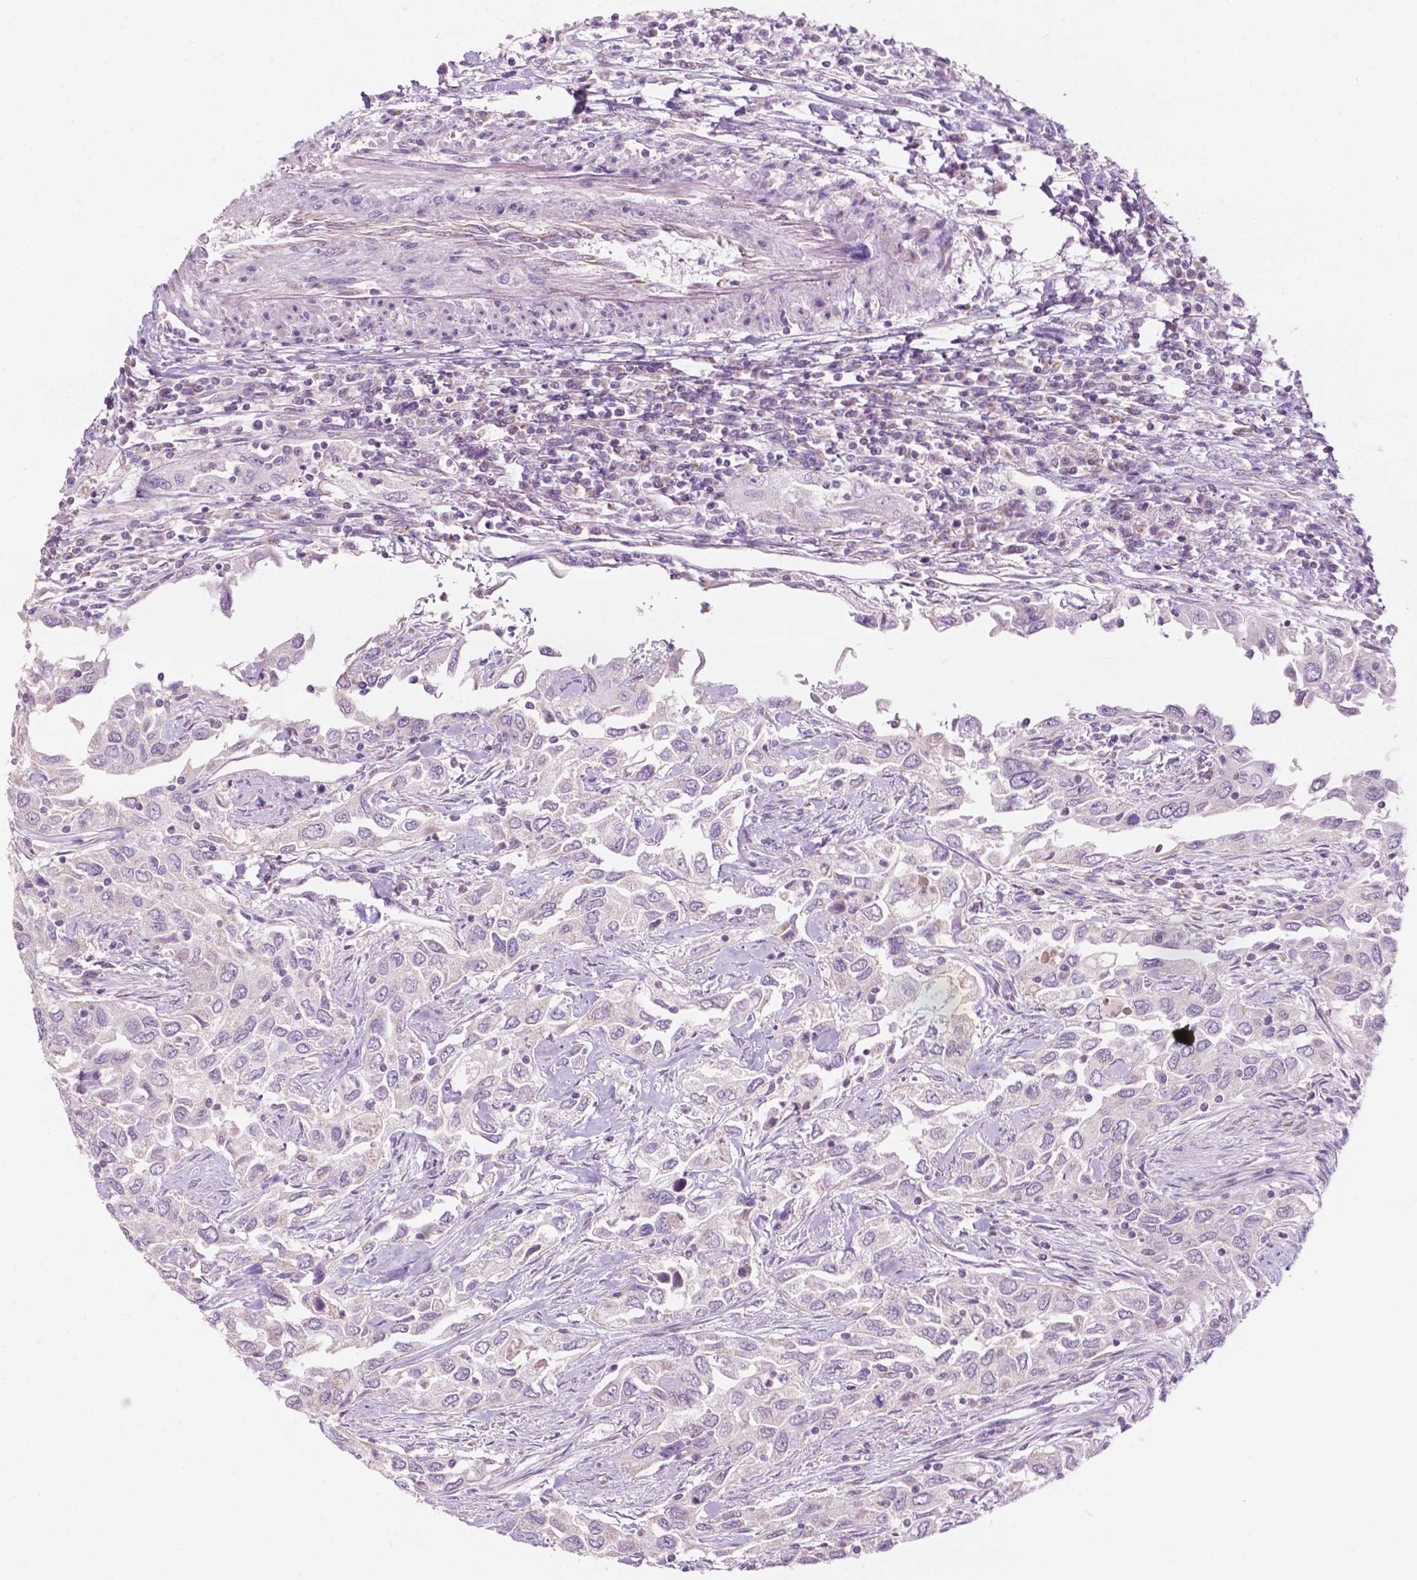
{"staining": {"intensity": "negative", "quantity": "none", "location": "none"}, "tissue": "urothelial cancer", "cell_type": "Tumor cells", "image_type": "cancer", "snomed": [{"axis": "morphology", "description": "Urothelial carcinoma, High grade"}, {"axis": "topography", "description": "Urinary bladder"}], "caption": "Immunohistochemical staining of urothelial carcinoma (high-grade) displays no significant staining in tumor cells.", "gene": "NDUFS1", "patient": {"sex": "male", "age": 76}}